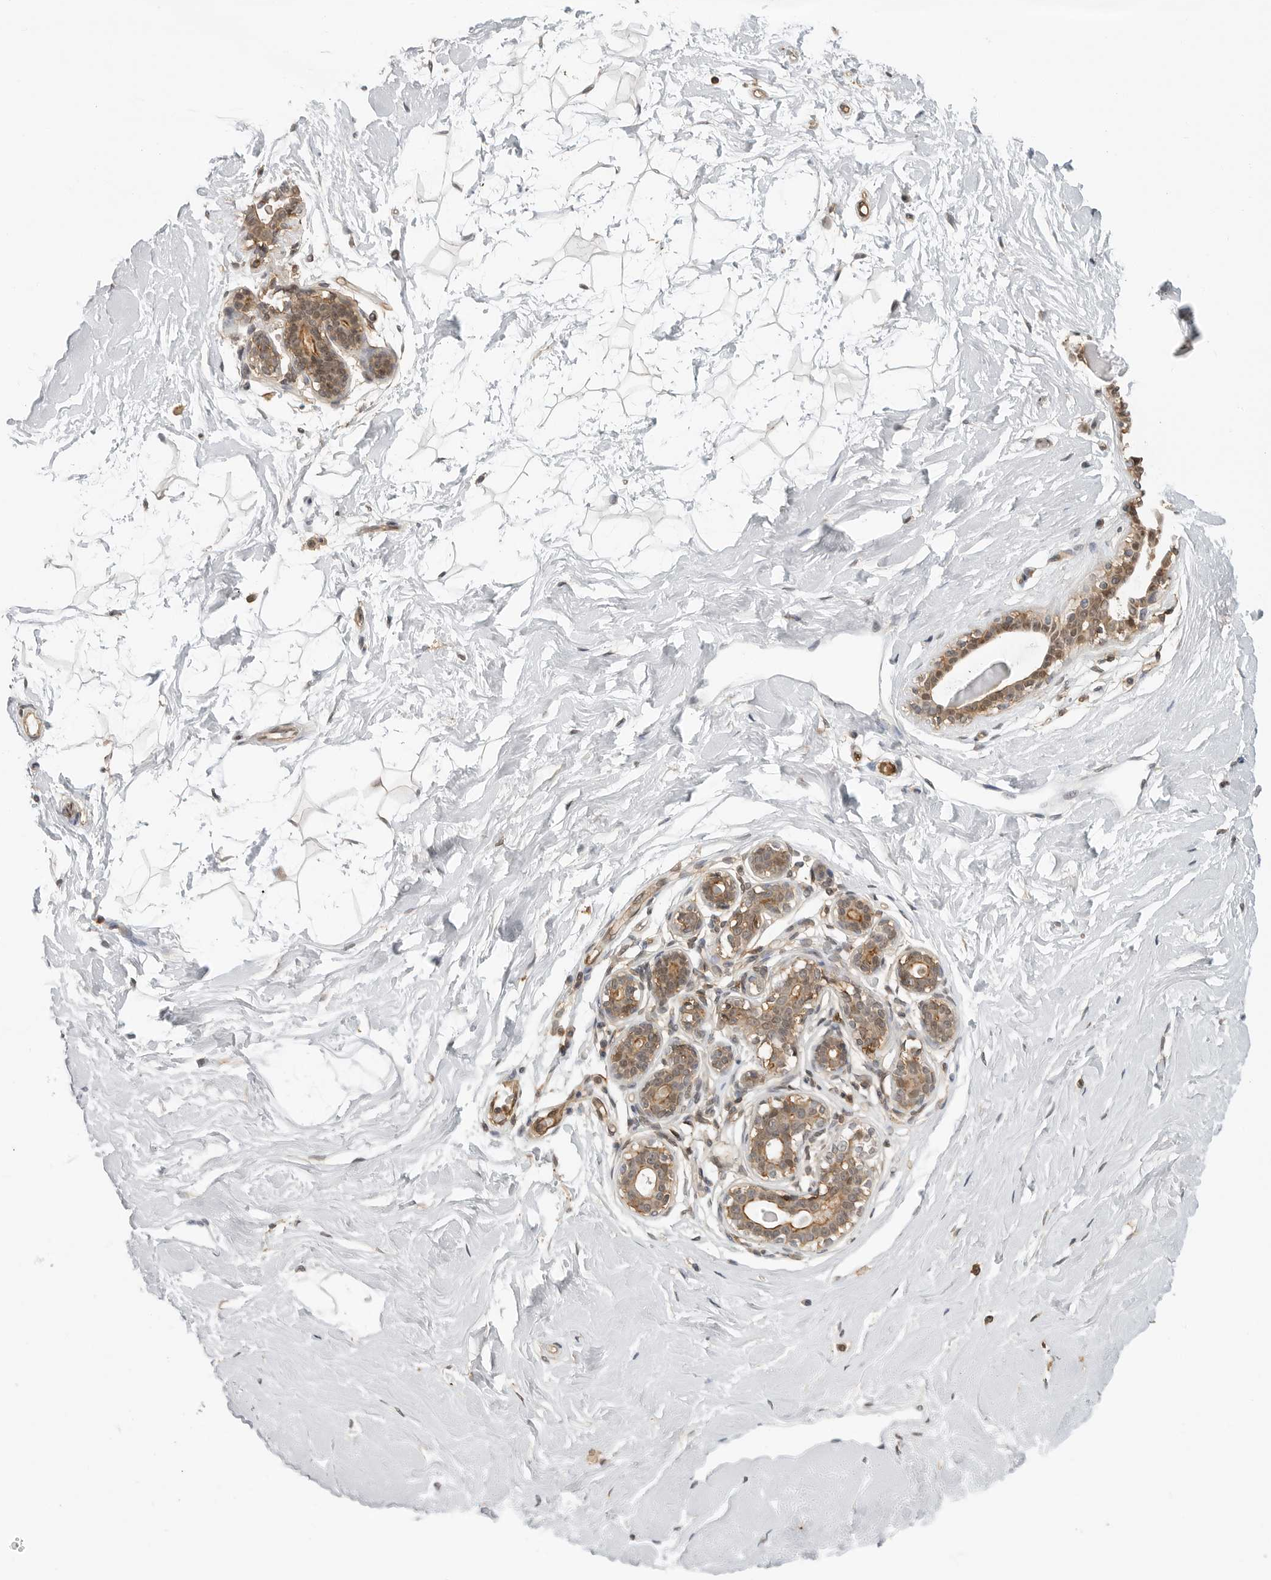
{"staining": {"intensity": "weak", "quantity": ">75%", "location": "cytoplasmic/membranous"}, "tissue": "breast", "cell_type": "Adipocytes", "image_type": "normal", "snomed": [{"axis": "morphology", "description": "Normal tissue, NOS"}, {"axis": "morphology", "description": "Adenoma, NOS"}, {"axis": "topography", "description": "Breast"}], "caption": "Immunohistochemical staining of benign breast demonstrates low levels of weak cytoplasmic/membranous expression in about >75% of adipocytes.", "gene": "ANXA11", "patient": {"sex": "female", "age": 23}}